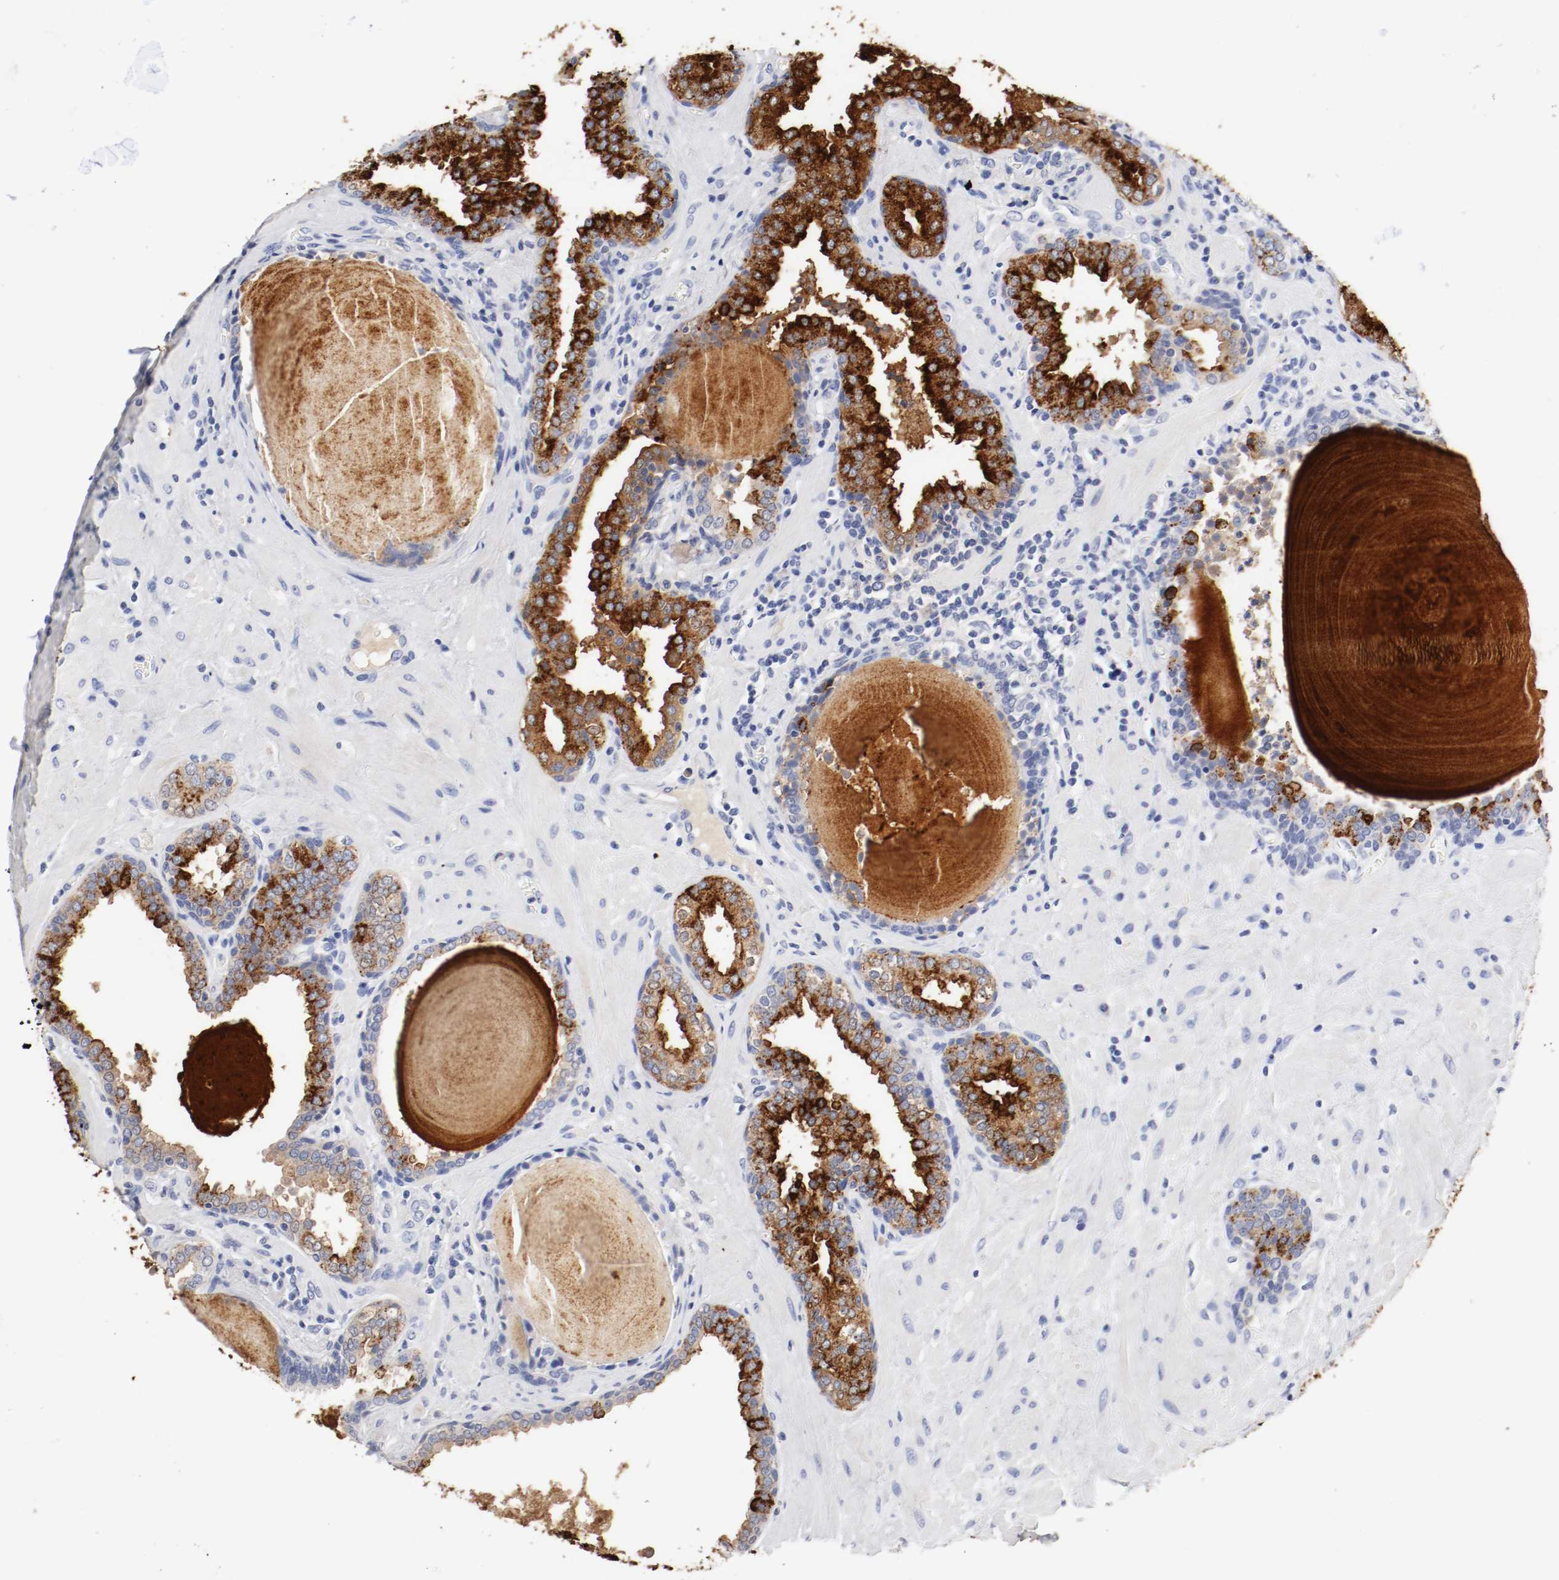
{"staining": {"intensity": "strong", "quantity": ">75%", "location": "cytoplasmic/membranous"}, "tissue": "prostate", "cell_type": "Glandular cells", "image_type": "normal", "snomed": [{"axis": "morphology", "description": "Normal tissue, NOS"}, {"axis": "topography", "description": "Prostate"}], "caption": "IHC image of normal prostate: prostate stained using immunohistochemistry shows high levels of strong protein expression localized specifically in the cytoplasmic/membranous of glandular cells, appearing as a cytoplasmic/membranous brown color.", "gene": "GAD1", "patient": {"sex": "male", "age": 51}}